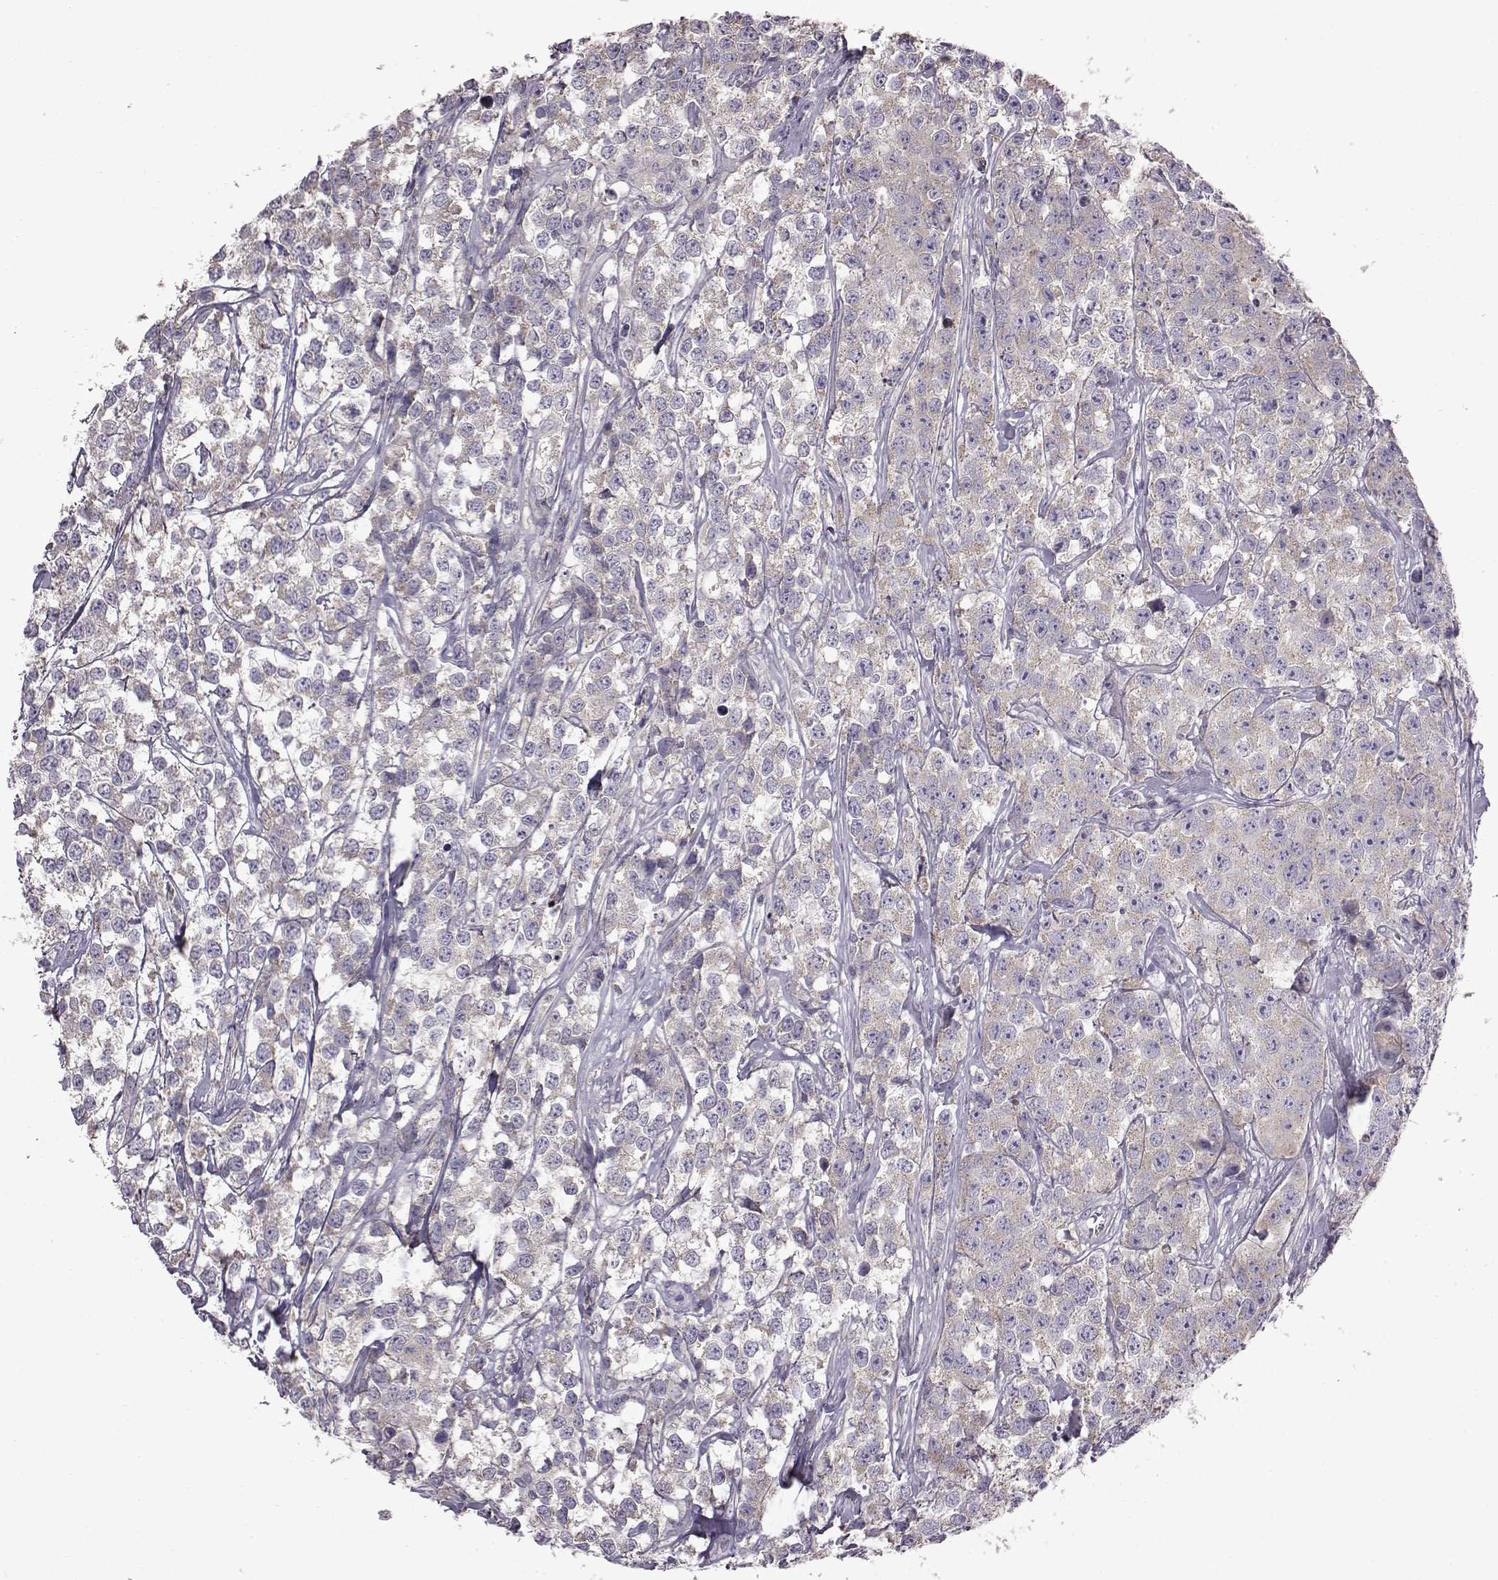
{"staining": {"intensity": "negative", "quantity": "none", "location": "none"}, "tissue": "testis cancer", "cell_type": "Tumor cells", "image_type": "cancer", "snomed": [{"axis": "morphology", "description": "Seminoma, NOS"}, {"axis": "topography", "description": "Testis"}], "caption": "The photomicrograph displays no staining of tumor cells in testis seminoma. (DAB (3,3'-diaminobenzidine) immunohistochemistry (IHC) visualized using brightfield microscopy, high magnification).", "gene": "ADGRG2", "patient": {"sex": "male", "age": 59}}